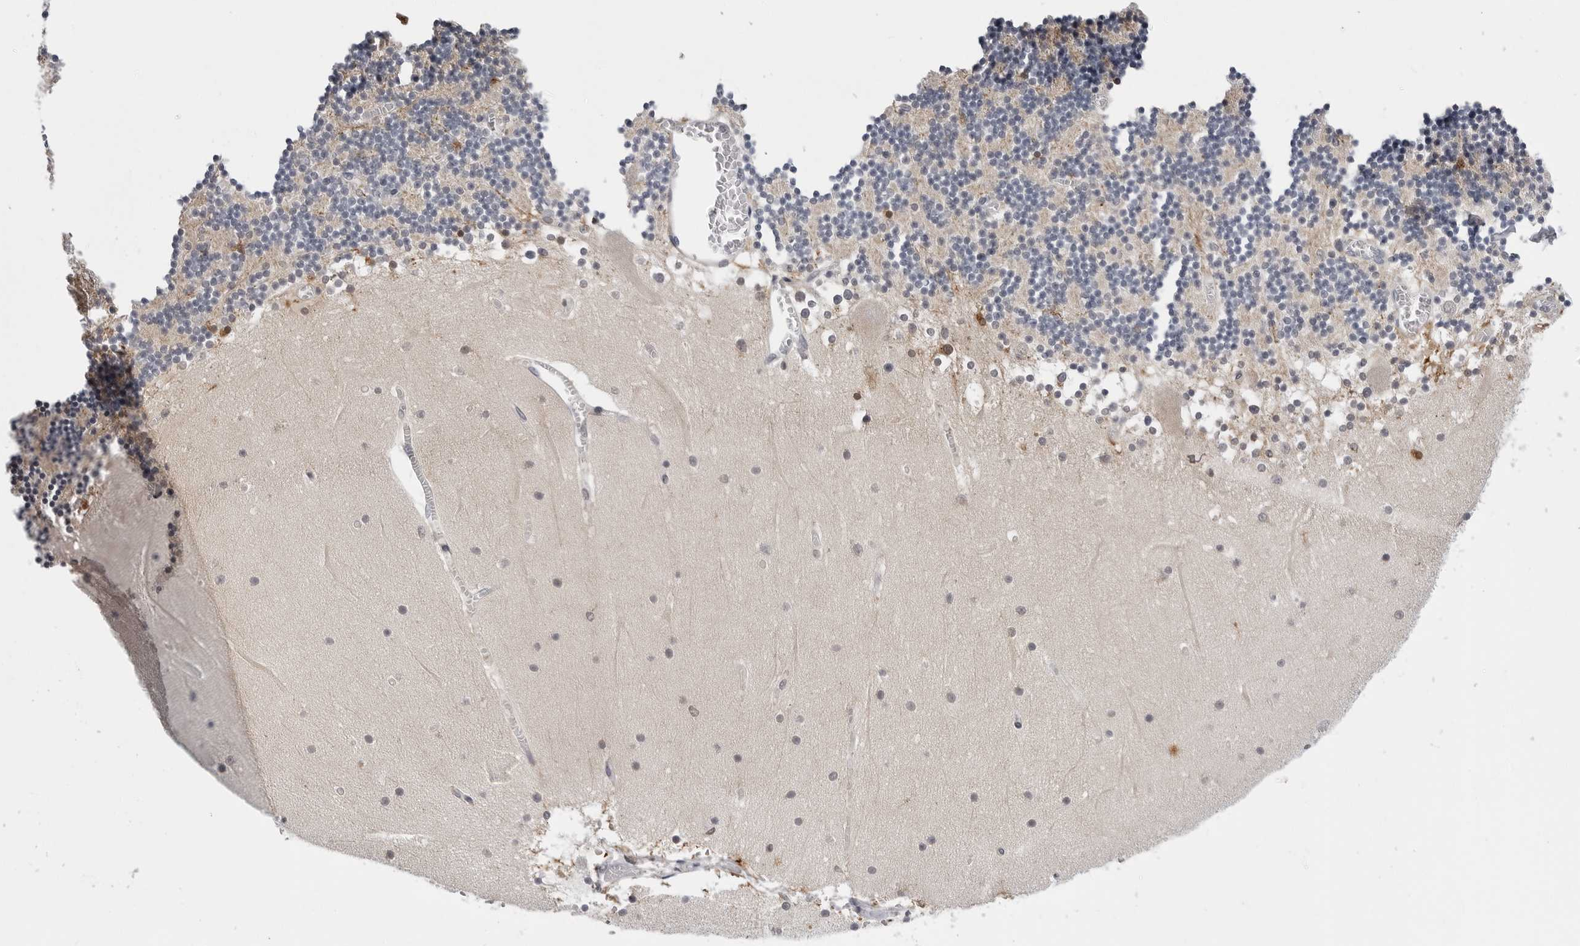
{"staining": {"intensity": "weak", "quantity": "25%-75%", "location": "cytoplasmic/membranous"}, "tissue": "cerebellum", "cell_type": "Cells in granular layer", "image_type": "normal", "snomed": [{"axis": "morphology", "description": "Normal tissue, NOS"}, {"axis": "topography", "description": "Cerebellum"}], "caption": "IHC of unremarkable cerebellum reveals low levels of weak cytoplasmic/membranous expression in approximately 25%-75% of cells in granular layer. The protein is shown in brown color, while the nuclei are stained blue.", "gene": "CDK20", "patient": {"sex": "female", "age": 28}}